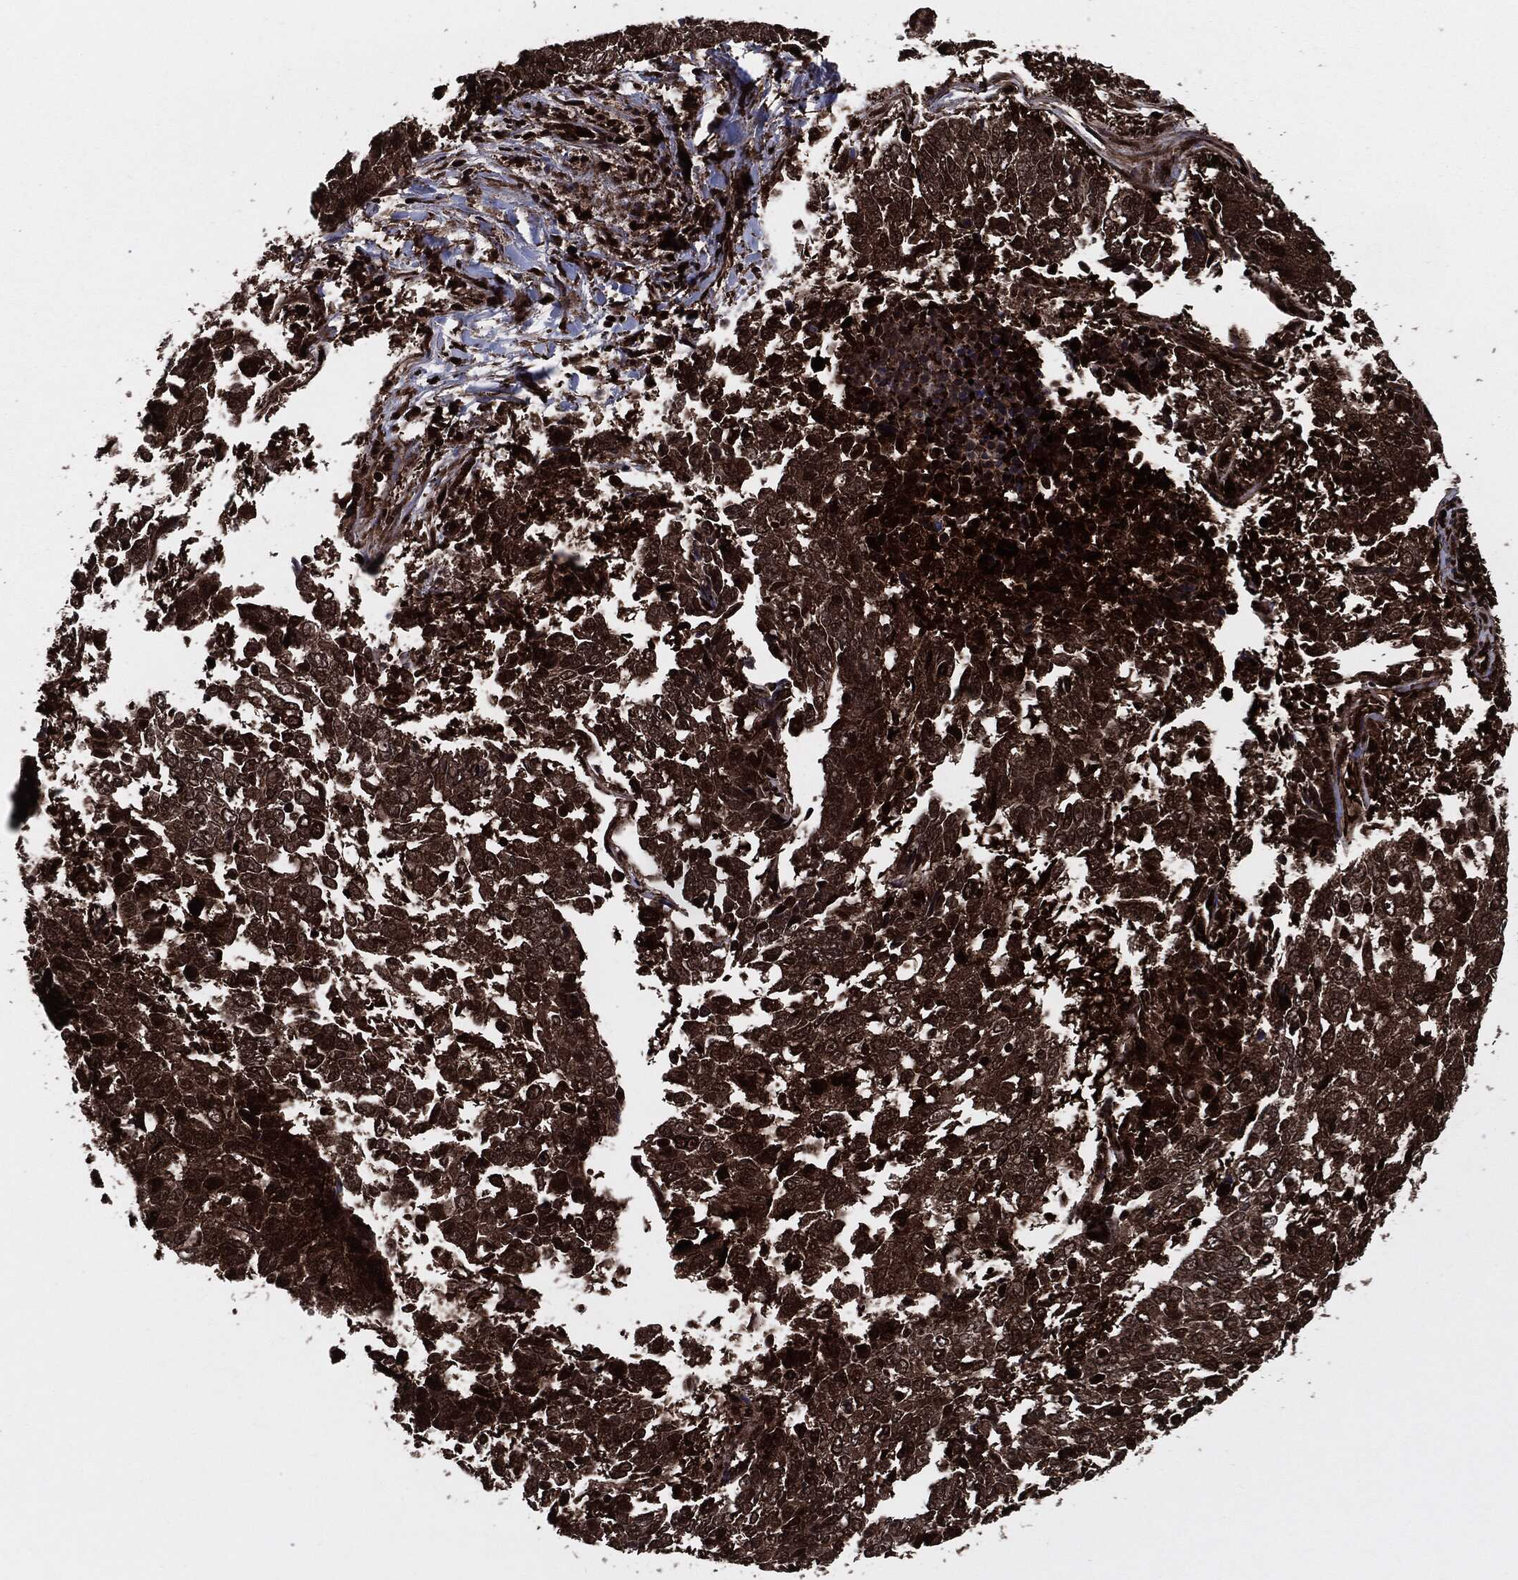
{"staining": {"intensity": "strong", "quantity": ">75%", "location": "cytoplasmic/membranous"}, "tissue": "lung cancer", "cell_type": "Tumor cells", "image_type": "cancer", "snomed": [{"axis": "morphology", "description": "Squamous cell carcinoma, NOS"}, {"axis": "topography", "description": "Lung"}], "caption": "A histopathology image showing strong cytoplasmic/membranous expression in about >75% of tumor cells in lung squamous cell carcinoma, as visualized by brown immunohistochemical staining.", "gene": "YWHAB", "patient": {"sex": "male", "age": 82}}